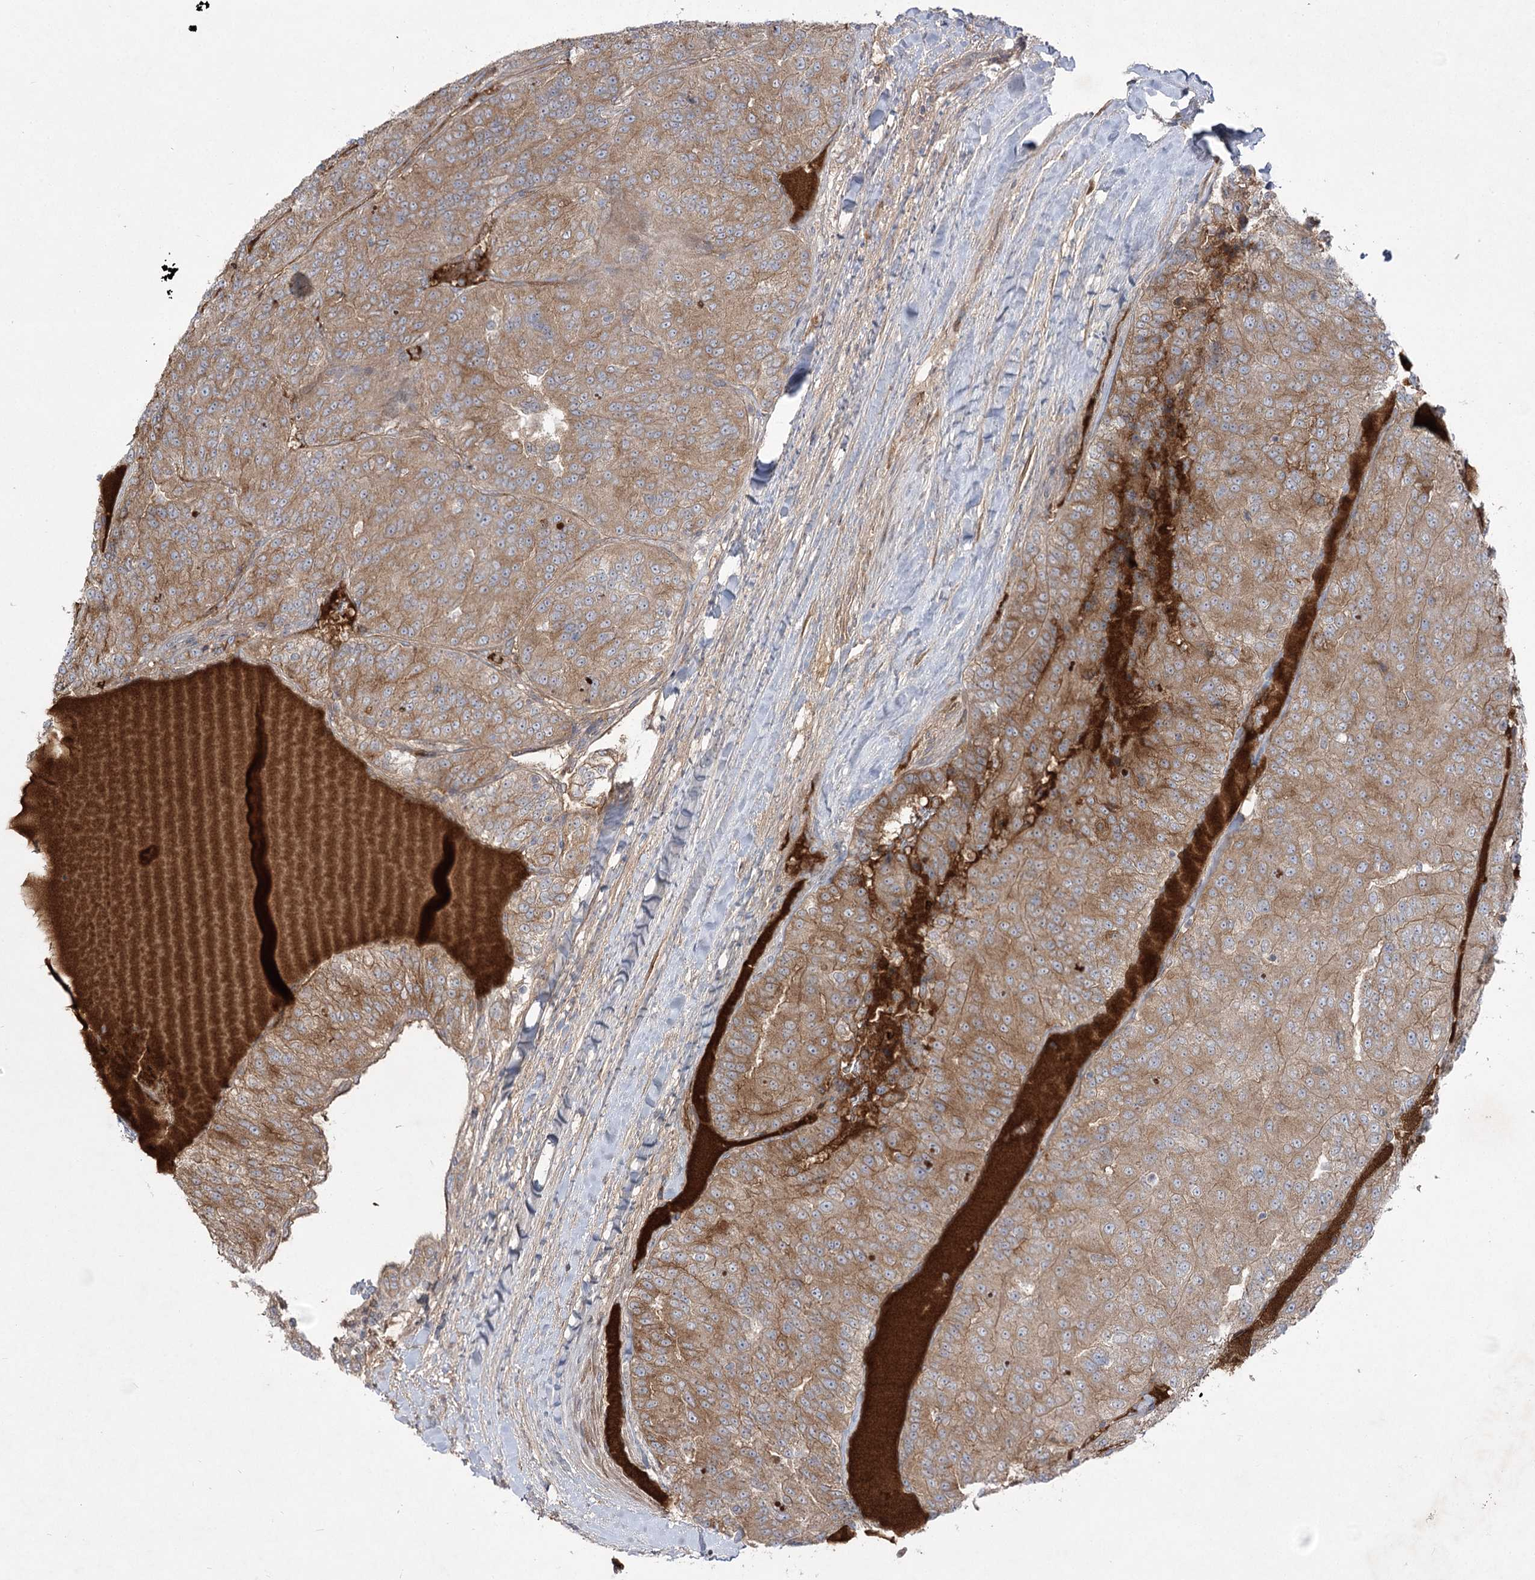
{"staining": {"intensity": "moderate", "quantity": ">75%", "location": "cytoplasmic/membranous"}, "tissue": "renal cancer", "cell_type": "Tumor cells", "image_type": "cancer", "snomed": [{"axis": "morphology", "description": "Adenocarcinoma, NOS"}, {"axis": "topography", "description": "Kidney"}], "caption": "The image demonstrates a brown stain indicating the presence of a protein in the cytoplasmic/membranous of tumor cells in adenocarcinoma (renal). The protein is stained brown, and the nuclei are stained in blue (DAB (3,3'-diaminobenzidine) IHC with brightfield microscopy, high magnification).", "gene": "PLEKHA5", "patient": {"sex": "female", "age": 63}}